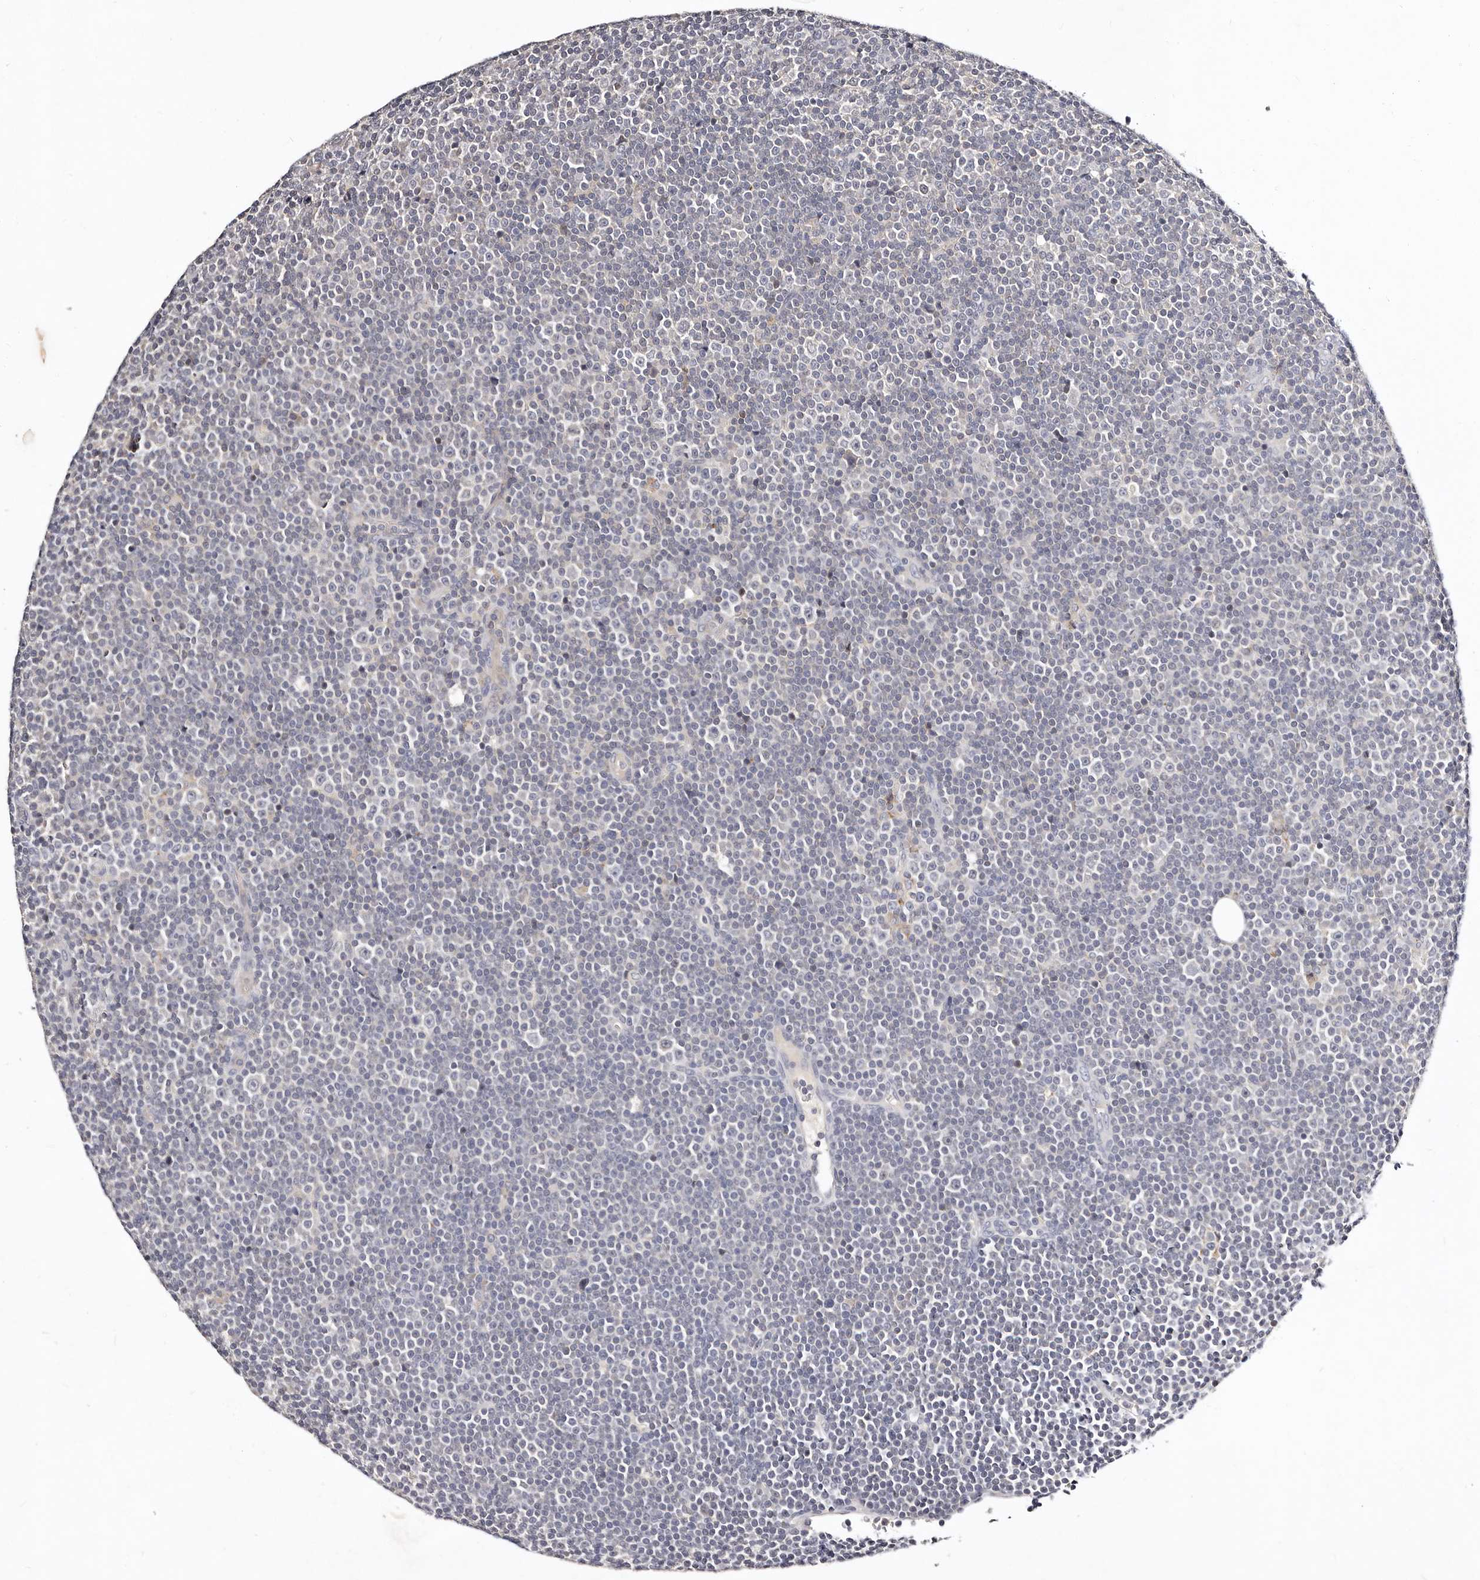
{"staining": {"intensity": "negative", "quantity": "none", "location": "none"}, "tissue": "lymphoma", "cell_type": "Tumor cells", "image_type": "cancer", "snomed": [{"axis": "morphology", "description": "Malignant lymphoma, non-Hodgkin's type, Low grade"}, {"axis": "topography", "description": "Lymph node"}], "caption": "Tumor cells show no significant protein expression in low-grade malignant lymphoma, non-Hodgkin's type.", "gene": "MRPS33", "patient": {"sex": "female", "age": 67}}